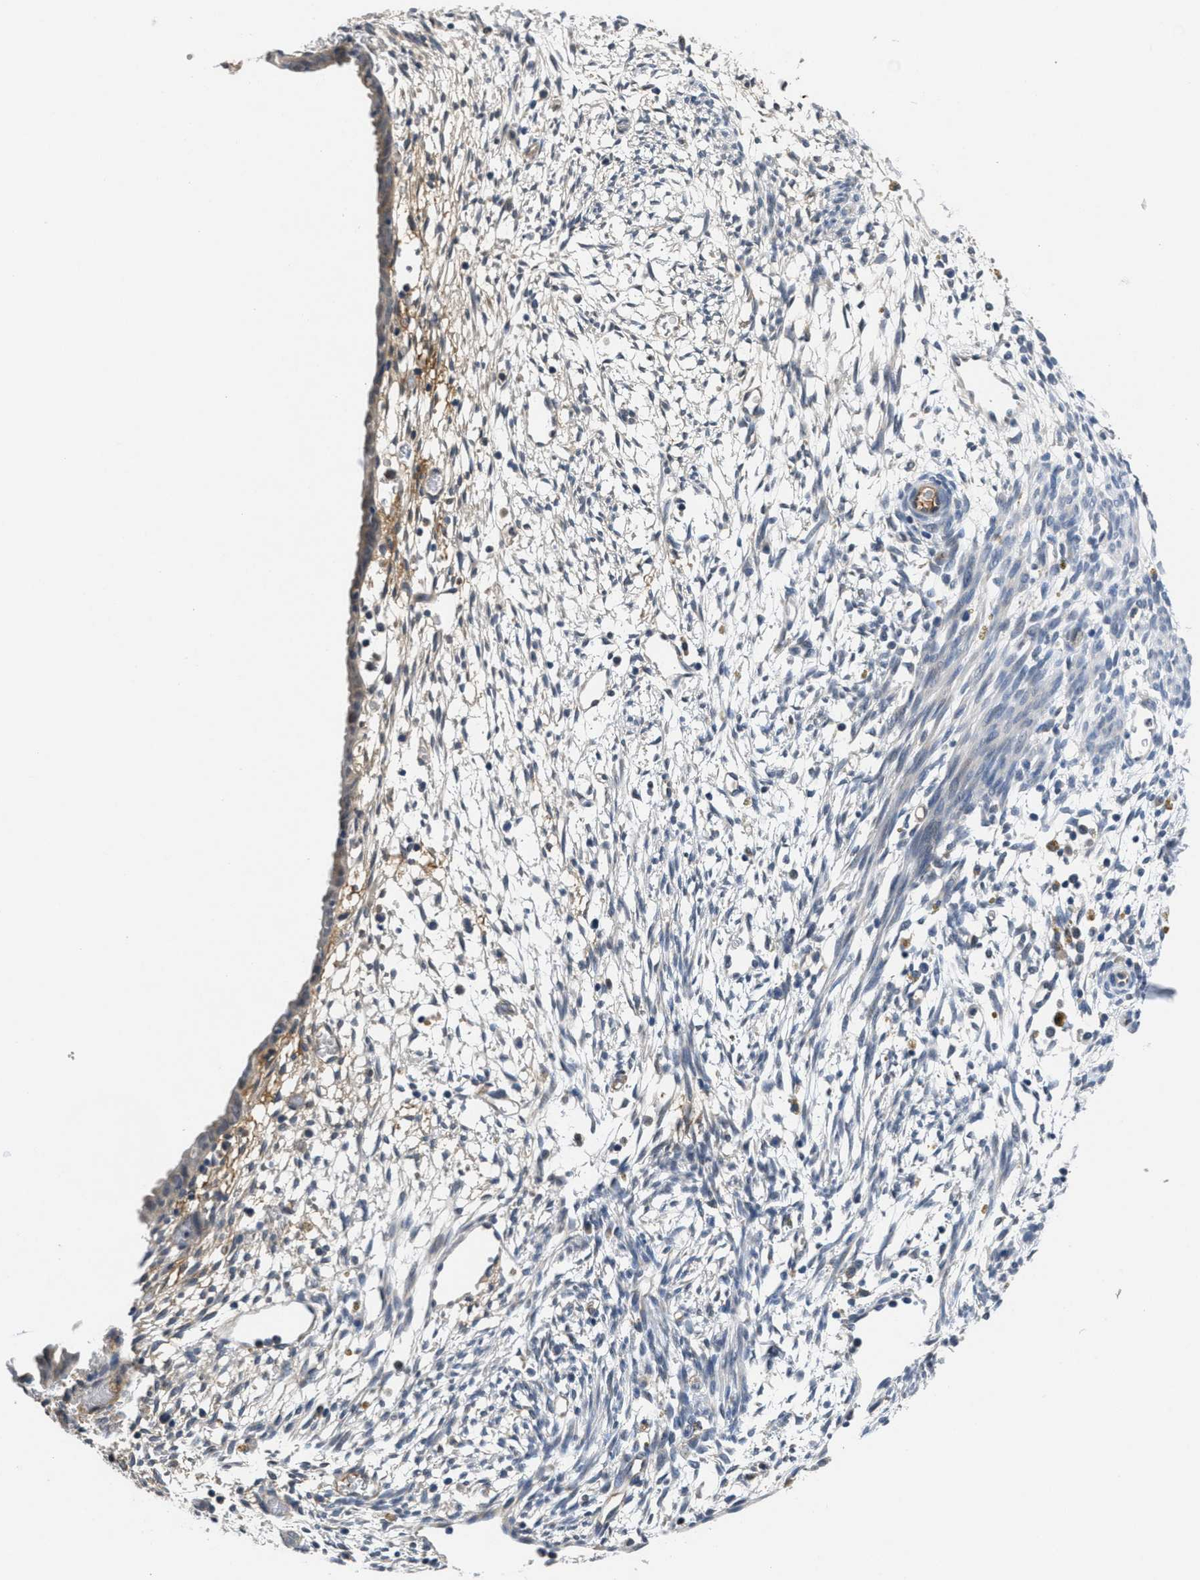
{"staining": {"intensity": "negative", "quantity": "none", "location": "none"}, "tissue": "endometrium", "cell_type": "Cells in endometrial stroma", "image_type": "normal", "snomed": [{"axis": "morphology", "description": "Normal tissue, NOS"}, {"axis": "morphology", "description": "Atrophy, NOS"}, {"axis": "topography", "description": "Uterus"}, {"axis": "topography", "description": "Endometrium"}], "caption": "The micrograph exhibits no significant expression in cells in endometrial stroma of endometrium. (DAB (3,3'-diaminobenzidine) IHC visualized using brightfield microscopy, high magnification).", "gene": "ANGPT1", "patient": {"sex": "female", "age": 68}}